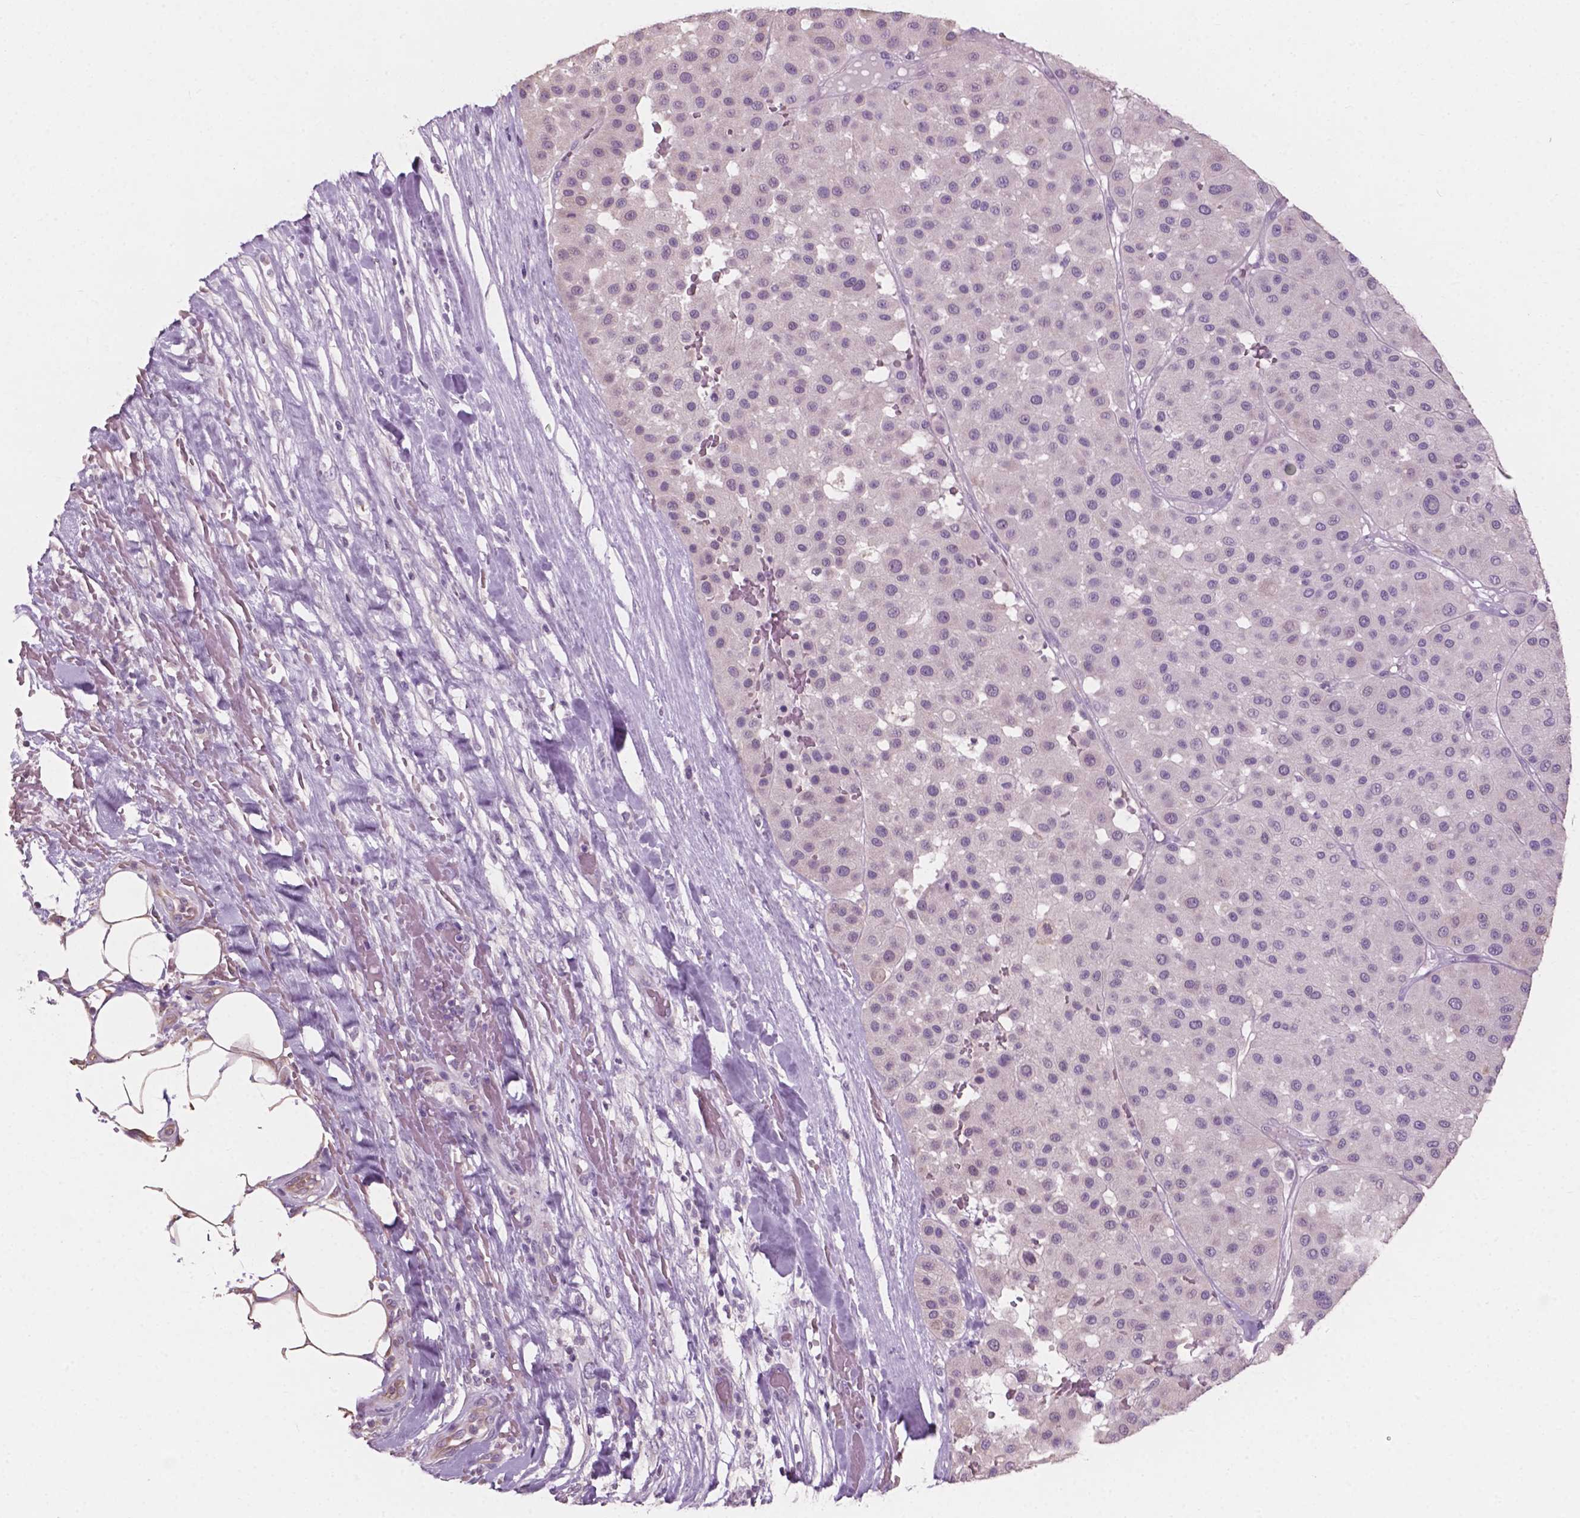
{"staining": {"intensity": "negative", "quantity": "none", "location": "none"}, "tissue": "melanoma", "cell_type": "Tumor cells", "image_type": "cancer", "snomed": [{"axis": "morphology", "description": "Malignant melanoma, Metastatic site"}, {"axis": "topography", "description": "Smooth muscle"}], "caption": "A high-resolution histopathology image shows immunohistochemistry (IHC) staining of malignant melanoma (metastatic site), which displays no significant staining in tumor cells.", "gene": "AWAT1", "patient": {"sex": "male", "age": 41}}